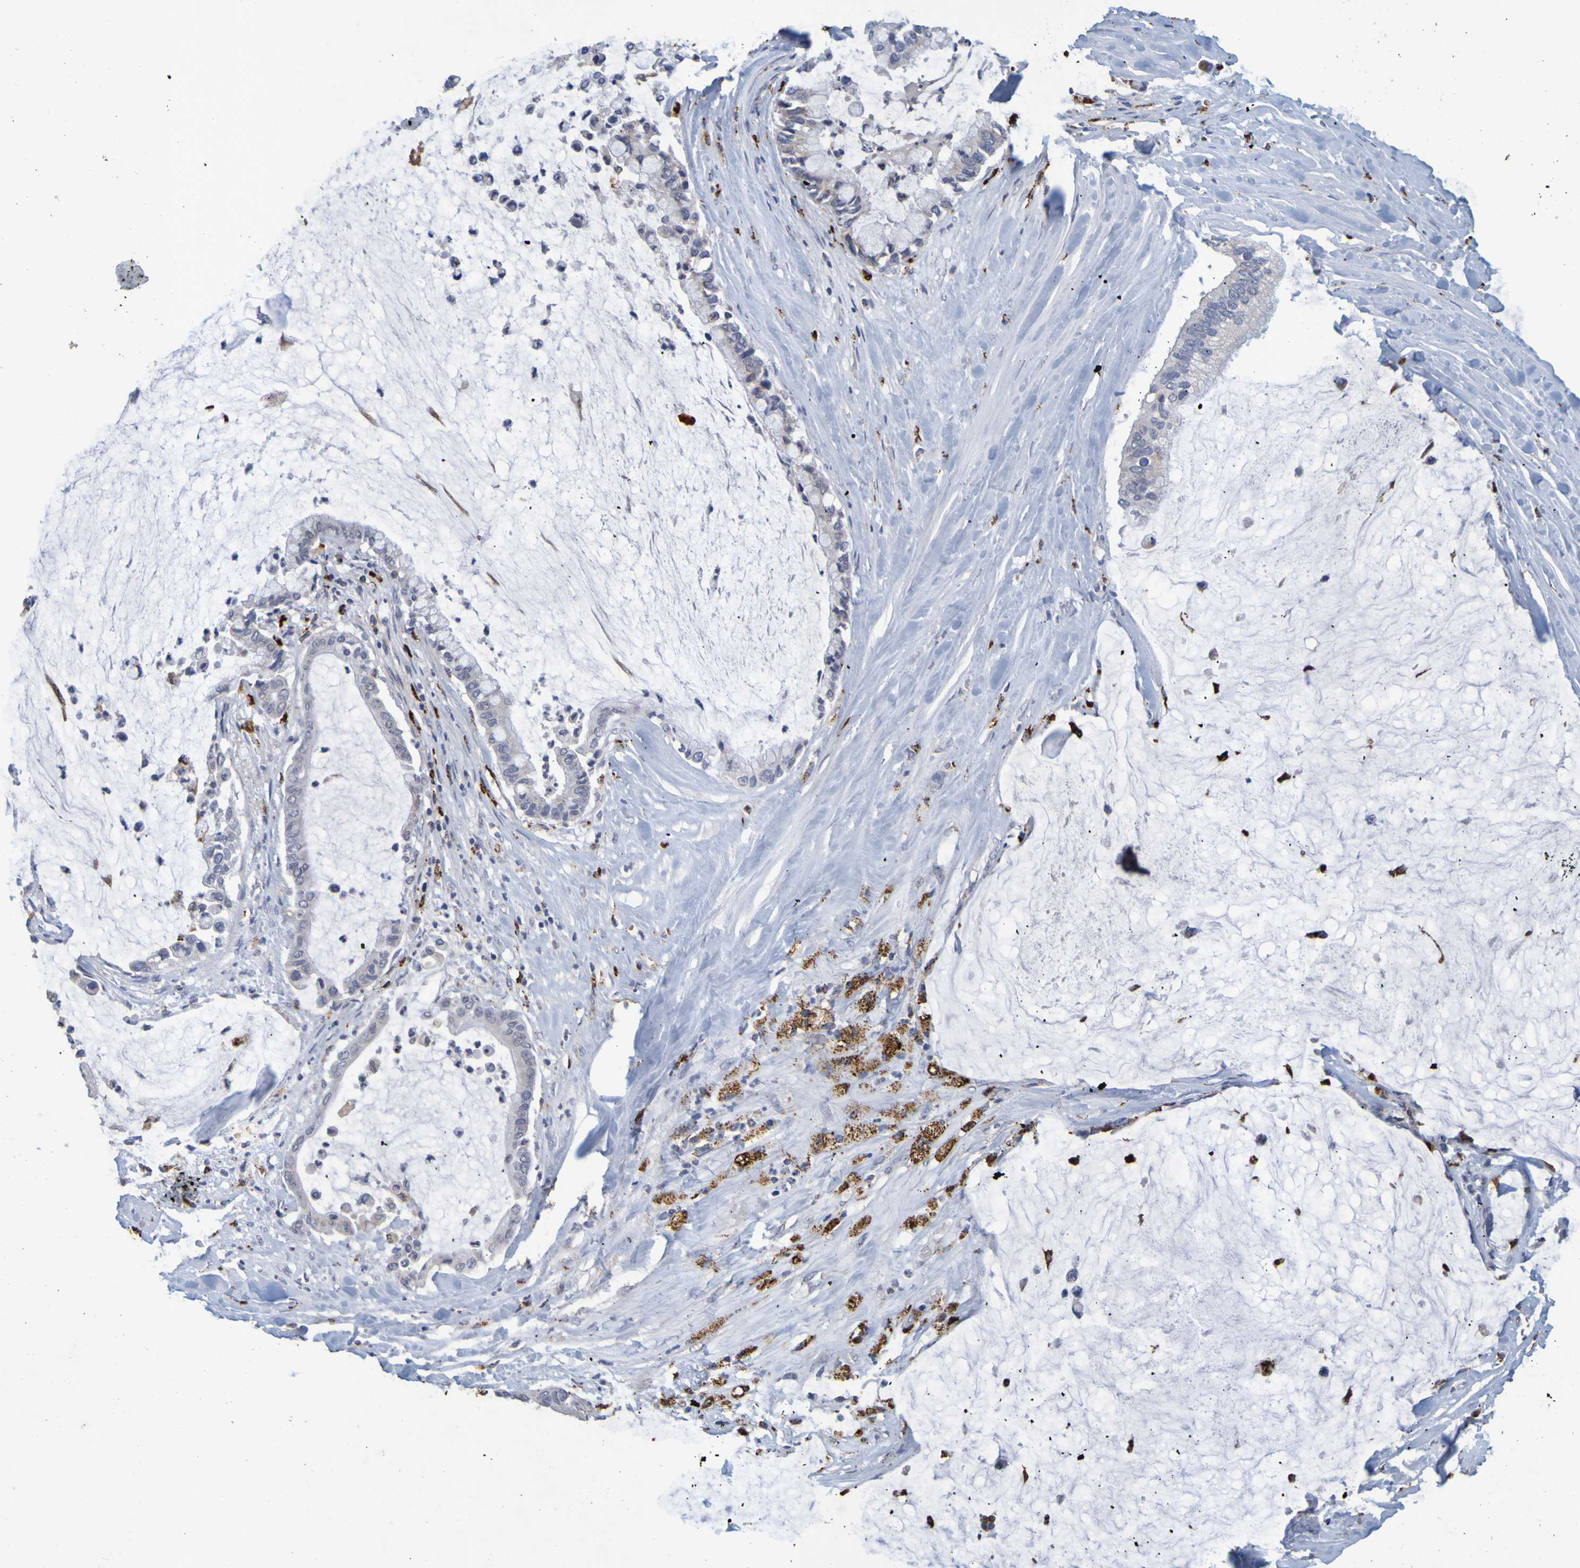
{"staining": {"intensity": "negative", "quantity": "none", "location": "none"}, "tissue": "pancreatic cancer", "cell_type": "Tumor cells", "image_type": "cancer", "snomed": [{"axis": "morphology", "description": "Adenocarcinoma, NOS"}, {"axis": "topography", "description": "Pancreas"}], "caption": "This is a micrograph of immunohistochemistry (IHC) staining of pancreatic cancer (adenocarcinoma), which shows no positivity in tumor cells.", "gene": "TPH1", "patient": {"sex": "male", "age": 41}}